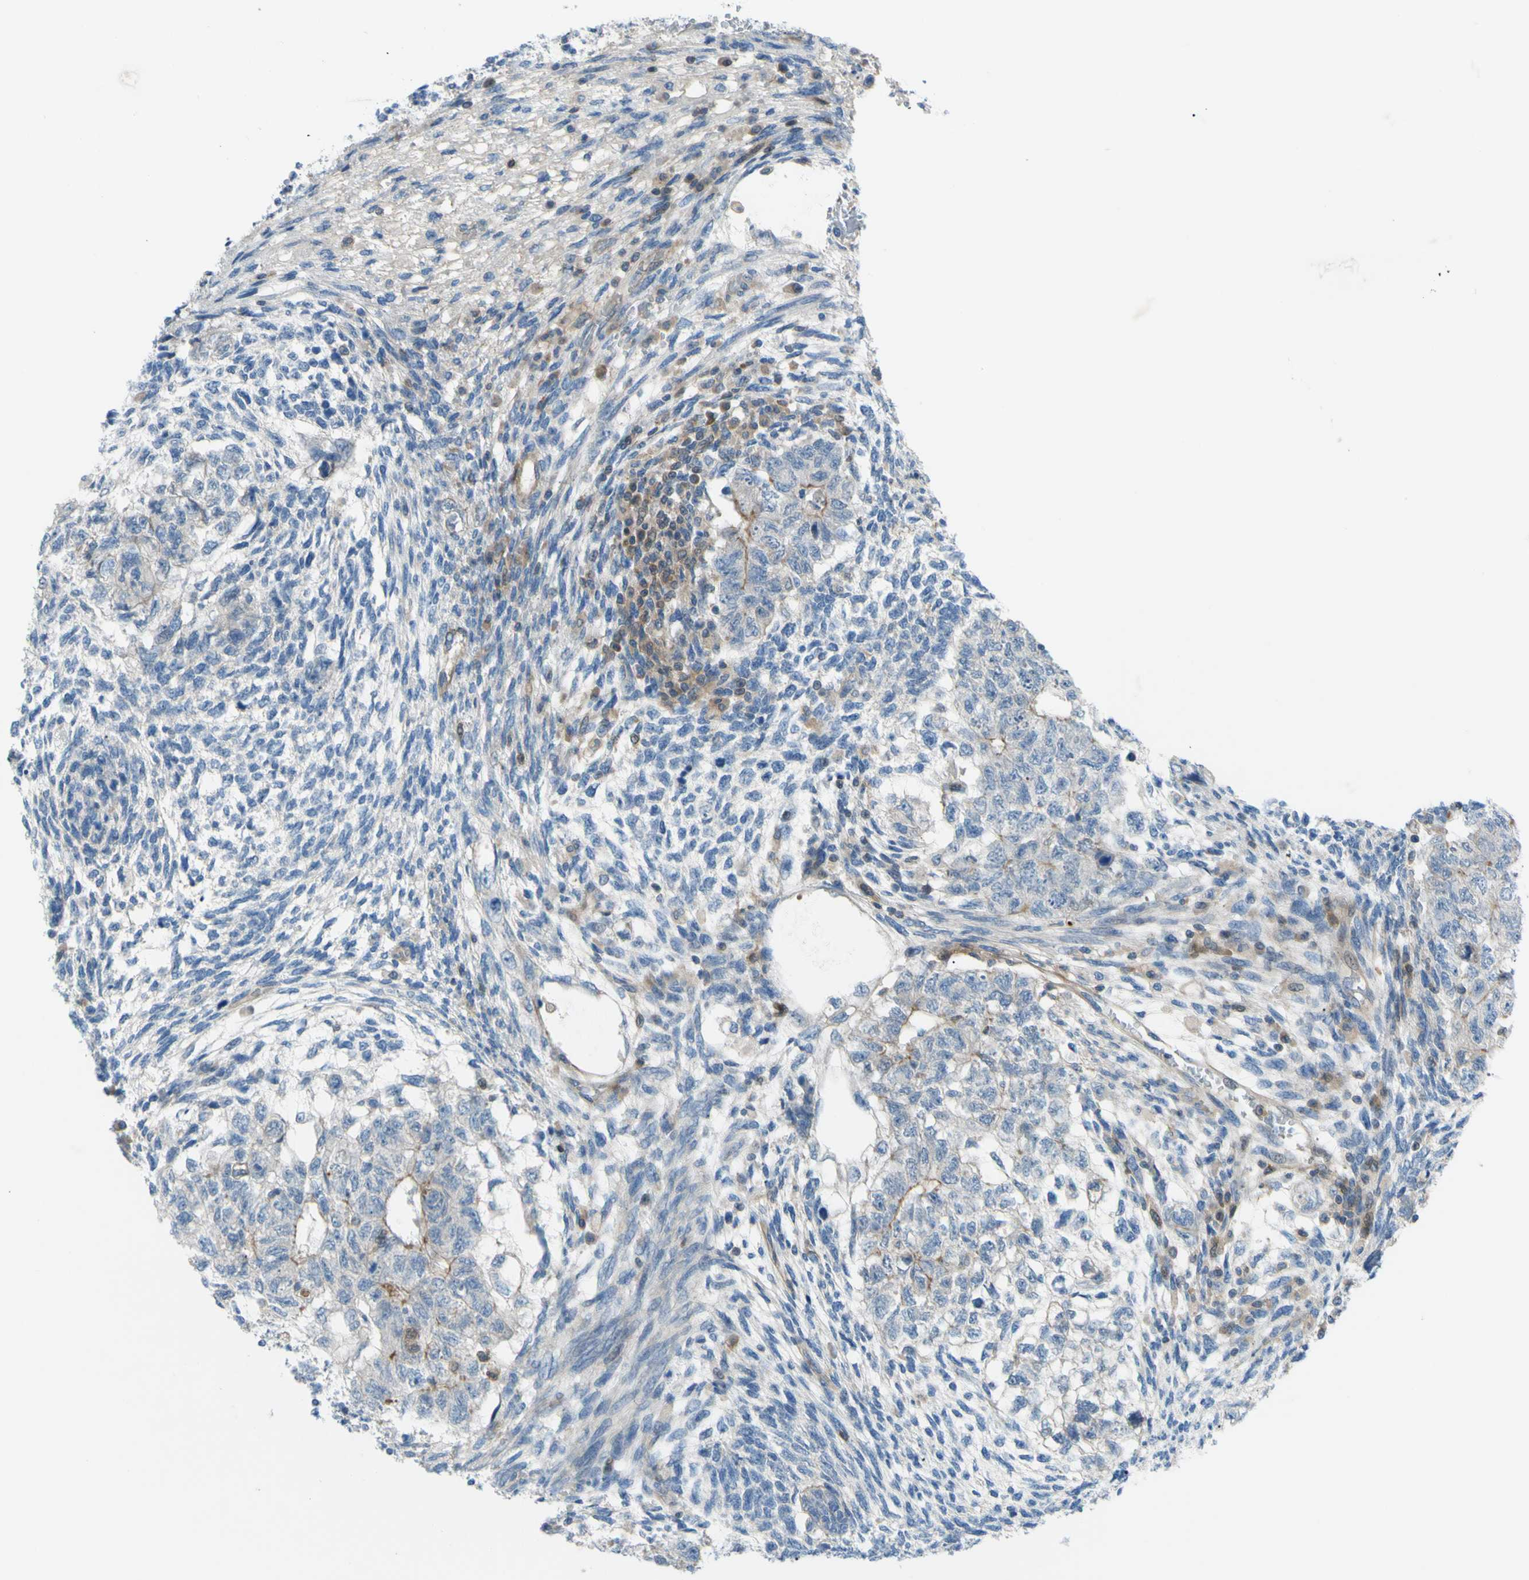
{"staining": {"intensity": "moderate", "quantity": "<25%", "location": "cytoplasmic/membranous"}, "tissue": "testis cancer", "cell_type": "Tumor cells", "image_type": "cancer", "snomed": [{"axis": "morphology", "description": "Normal tissue, NOS"}, {"axis": "morphology", "description": "Carcinoma, Embryonal, NOS"}, {"axis": "topography", "description": "Testis"}], "caption": "Tumor cells show moderate cytoplasmic/membranous expression in about <25% of cells in testis cancer.", "gene": "PAK2", "patient": {"sex": "male", "age": 36}}